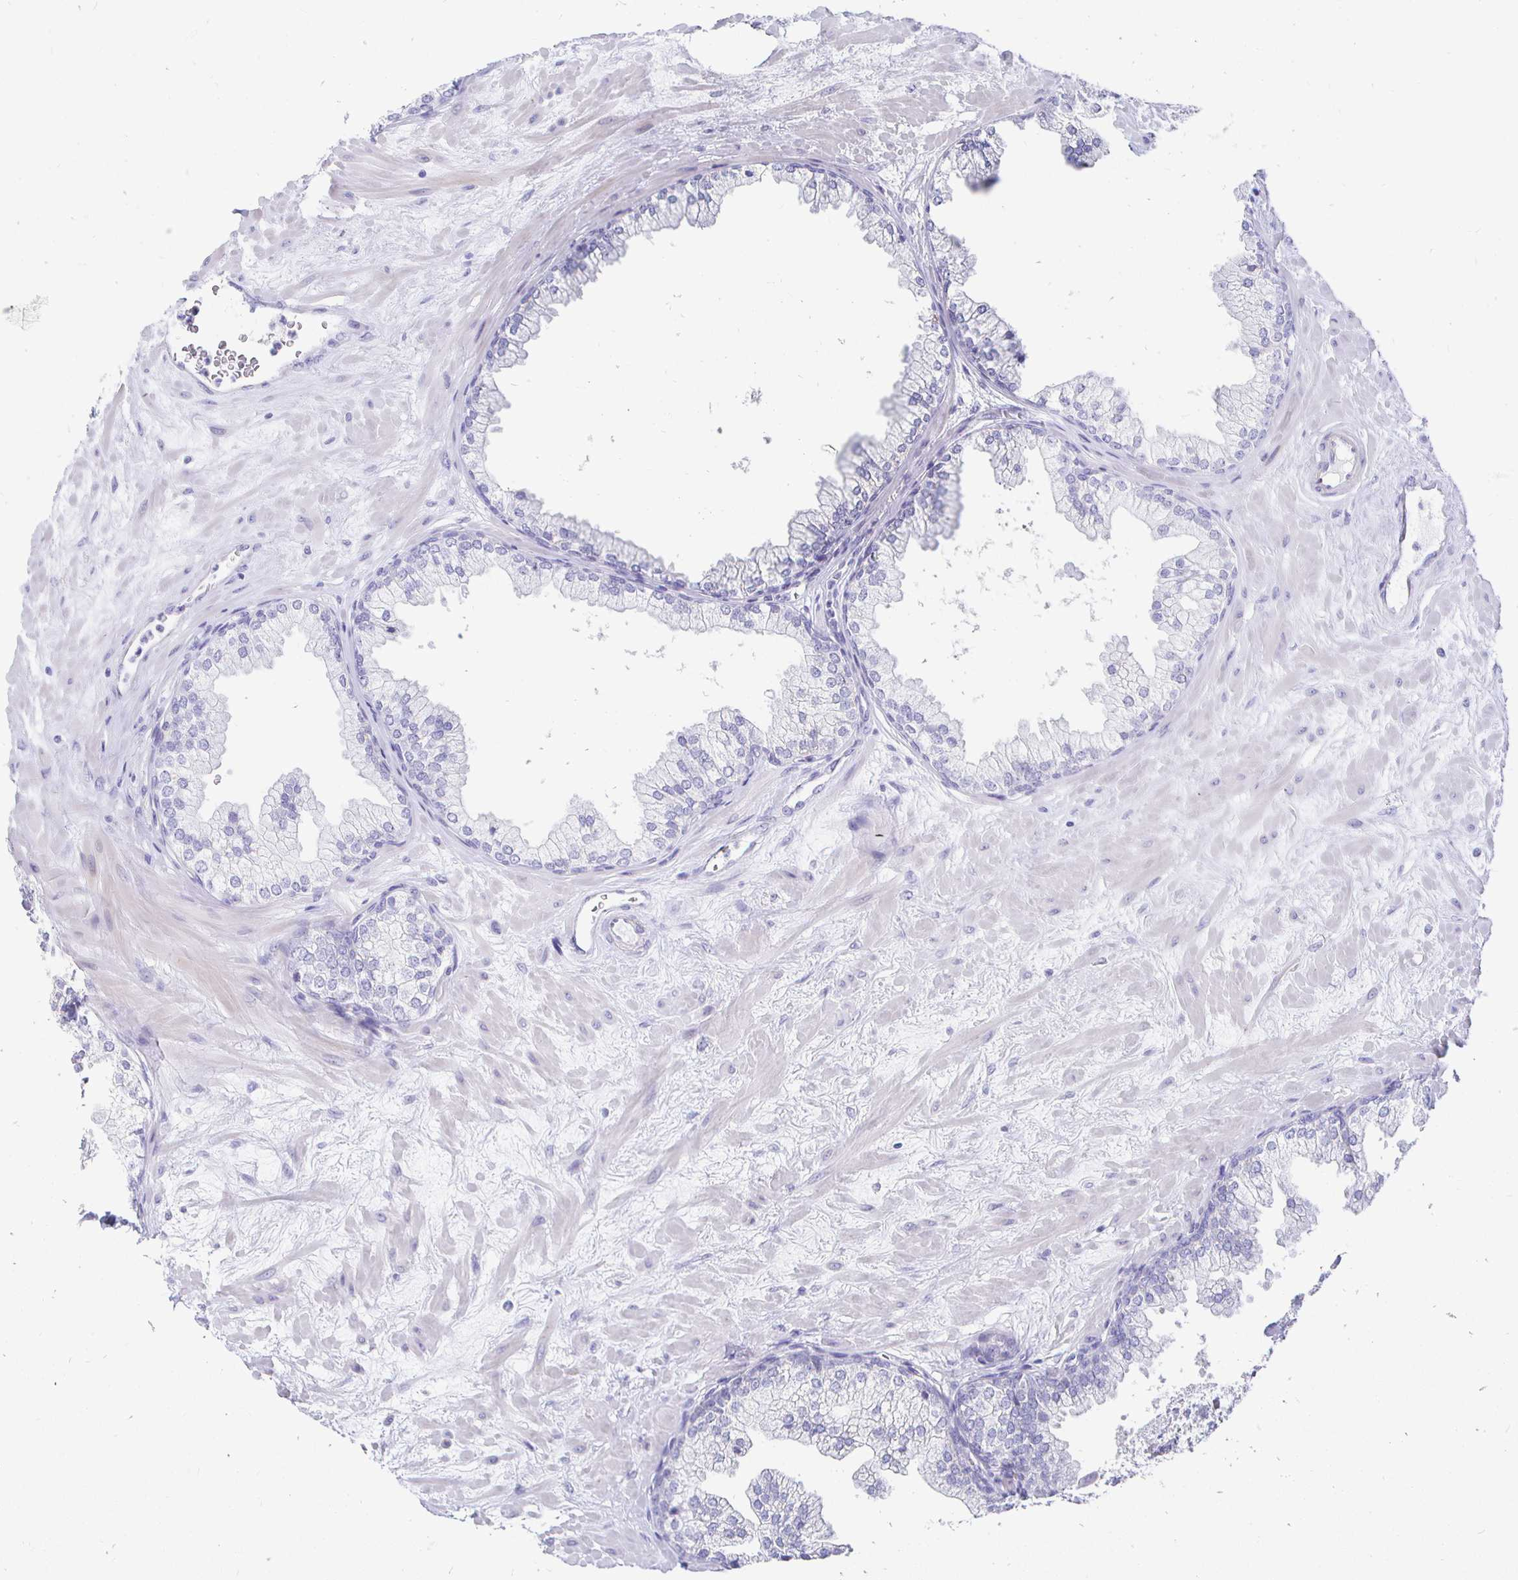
{"staining": {"intensity": "negative", "quantity": "none", "location": "none"}, "tissue": "prostate", "cell_type": "Glandular cells", "image_type": "normal", "snomed": [{"axis": "morphology", "description": "Normal tissue, NOS"}, {"axis": "topography", "description": "Prostate"}, {"axis": "topography", "description": "Peripheral nerve tissue"}], "caption": "Protein analysis of unremarkable prostate demonstrates no significant positivity in glandular cells.", "gene": "CR2", "patient": {"sex": "male", "age": 61}}